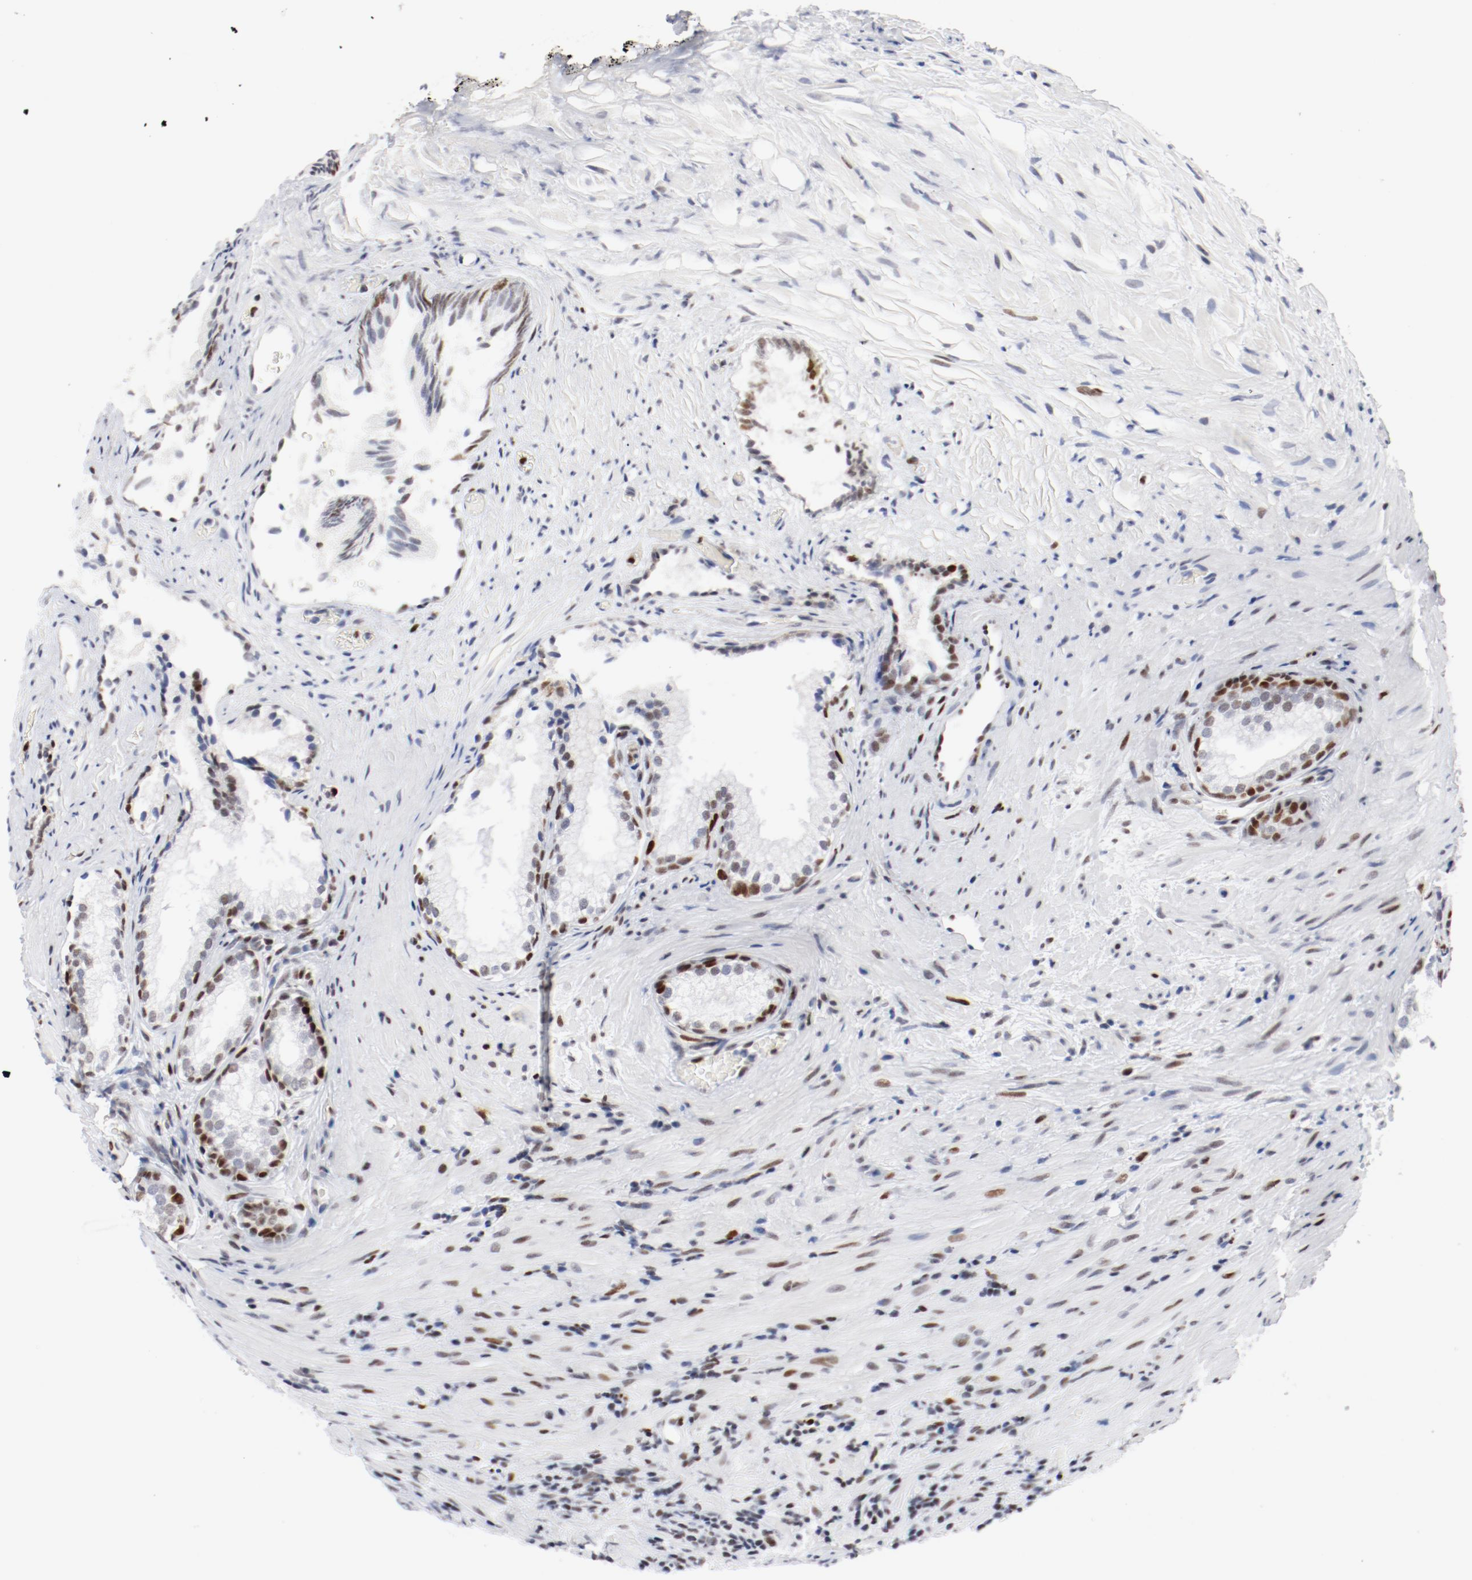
{"staining": {"intensity": "strong", "quantity": "25%-75%", "location": "nuclear"}, "tissue": "prostate", "cell_type": "Glandular cells", "image_type": "normal", "snomed": [{"axis": "morphology", "description": "Normal tissue, NOS"}, {"axis": "topography", "description": "Prostate"}], "caption": "Unremarkable prostate was stained to show a protein in brown. There is high levels of strong nuclear staining in about 25%-75% of glandular cells. Ihc stains the protein in brown and the nuclei are stained blue.", "gene": "POLD1", "patient": {"sex": "male", "age": 76}}